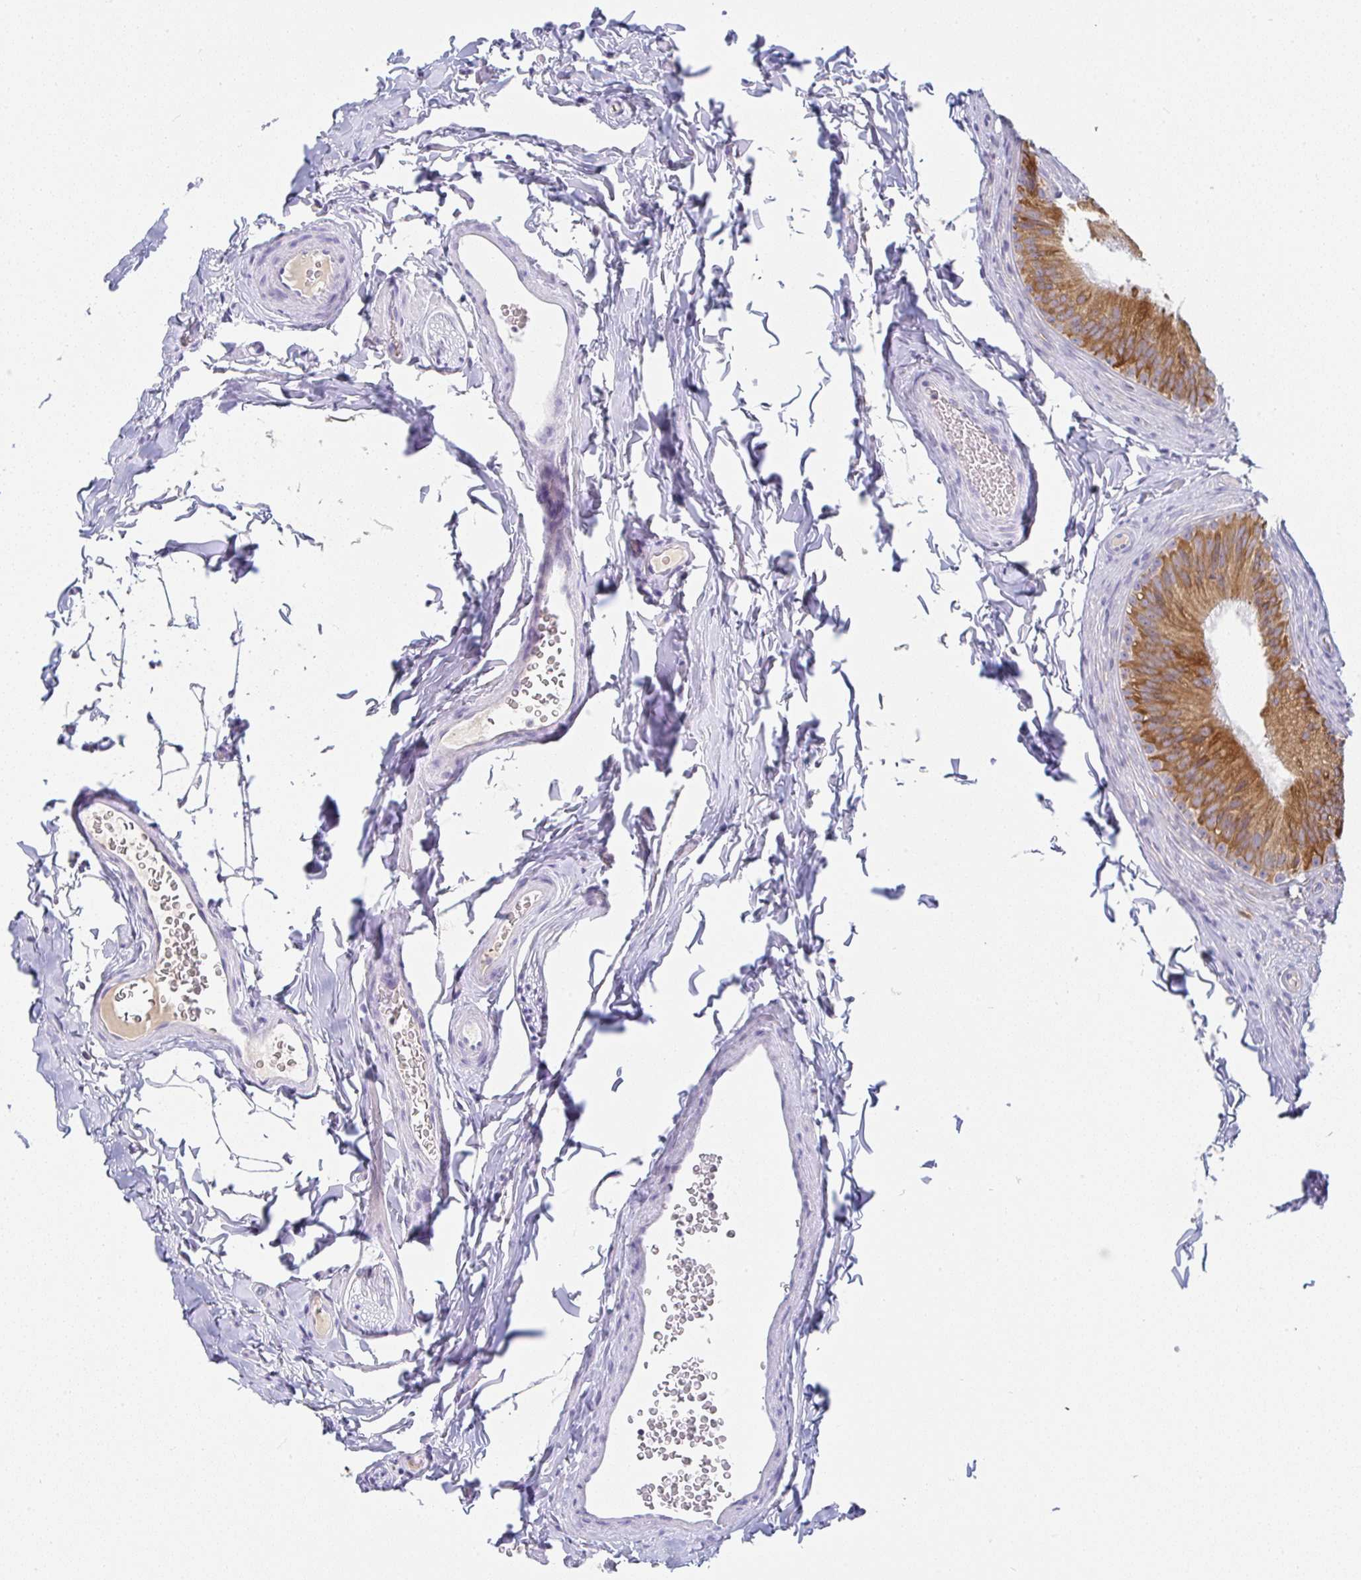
{"staining": {"intensity": "strong", "quantity": ">75%", "location": "cytoplasmic/membranous"}, "tissue": "epididymis", "cell_type": "Glandular cells", "image_type": "normal", "snomed": [{"axis": "morphology", "description": "Normal tissue, NOS"}, {"axis": "topography", "description": "Epididymis"}], "caption": "Immunohistochemical staining of benign human epididymis demonstrates >75% levels of strong cytoplasmic/membranous protein staining in approximately >75% of glandular cells.", "gene": "DERL2", "patient": {"sex": "male", "age": 24}}